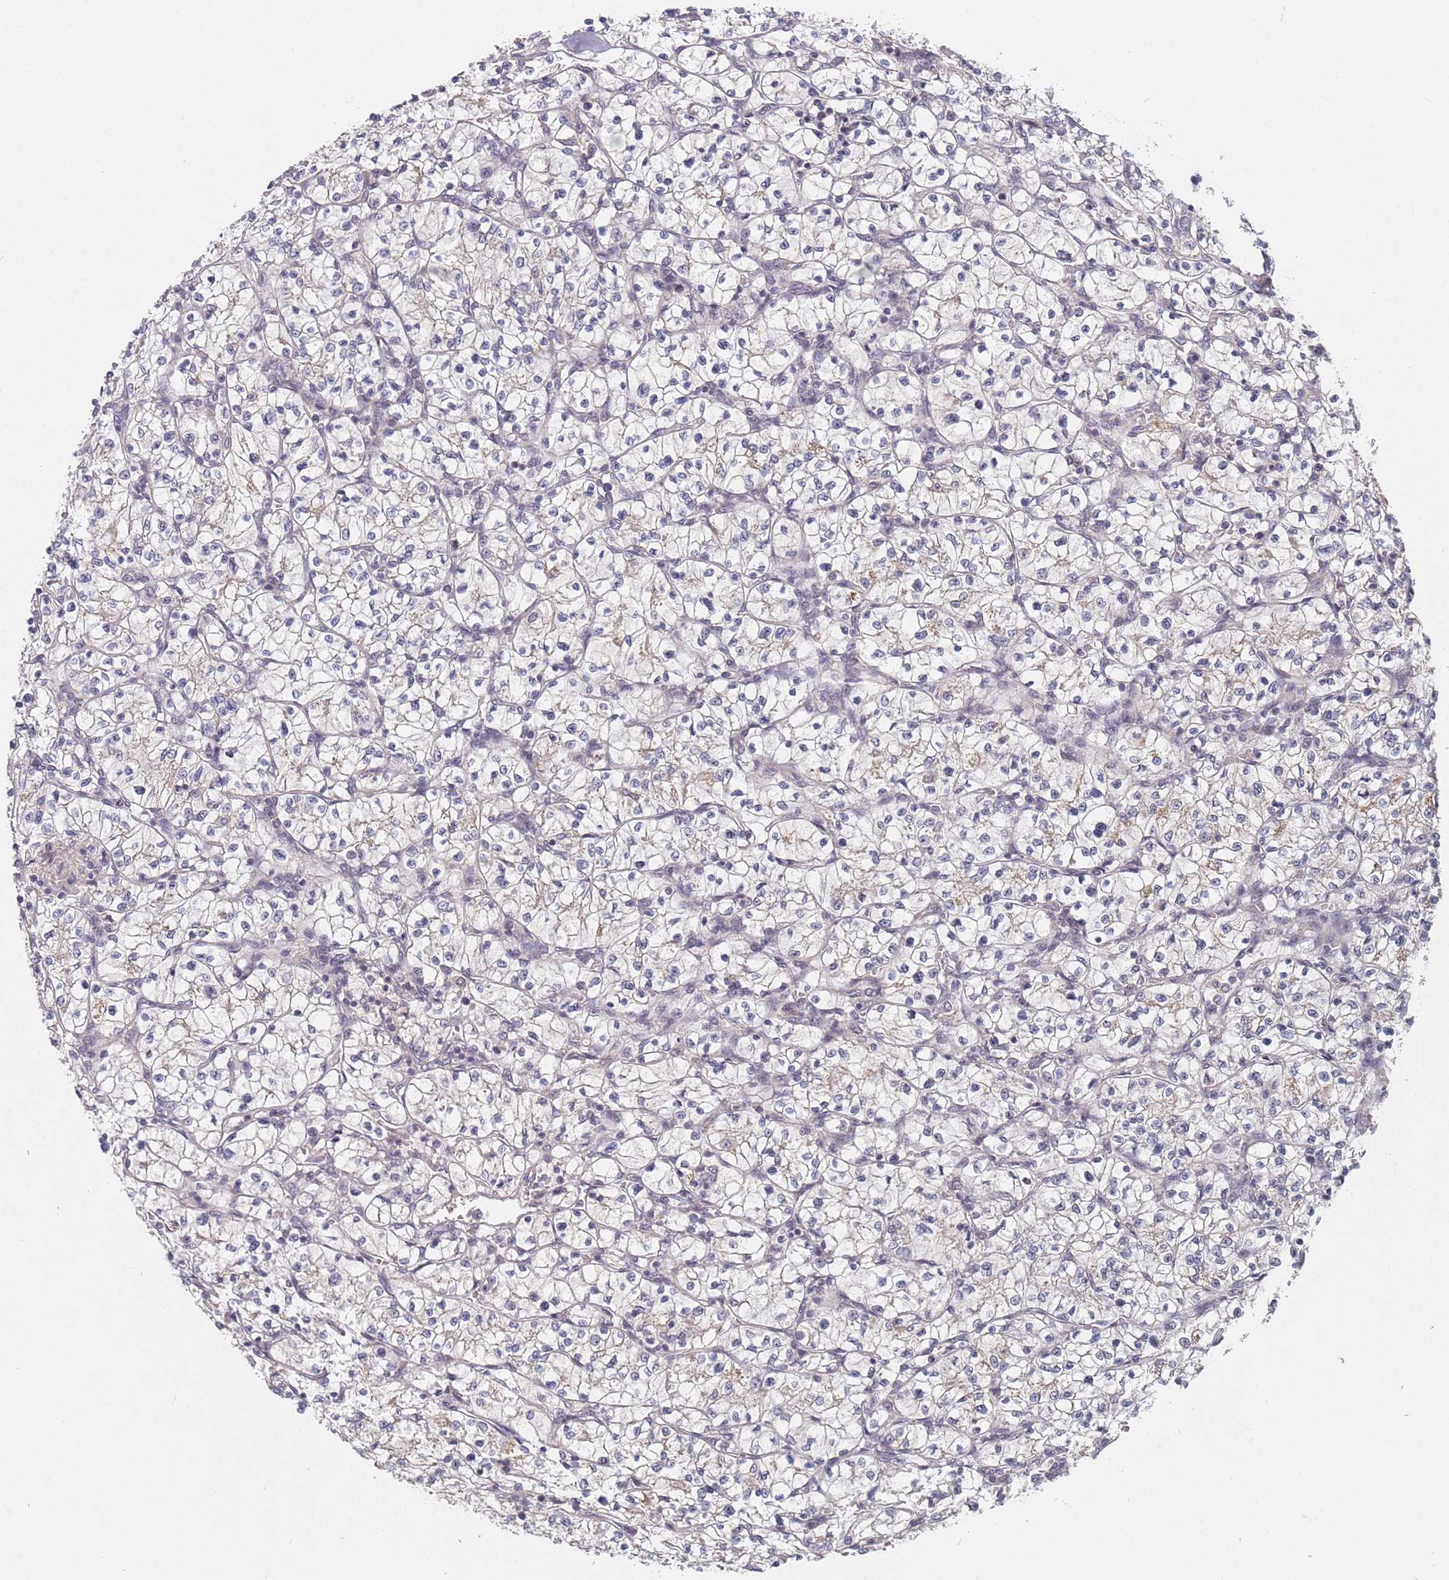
{"staining": {"intensity": "negative", "quantity": "none", "location": "none"}, "tissue": "renal cancer", "cell_type": "Tumor cells", "image_type": "cancer", "snomed": [{"axis": "morphology", "description": "Adenocarcinoma, NOS"}, {"axis": "topography", "description": "Kidney"}], "caption": "Adenocarcinoma (renal) stained for a protein using IHC exhibits no positivity tumor cells.", "gene": "B4GALT4", "patient": {"sex": "female", "age": 64}}